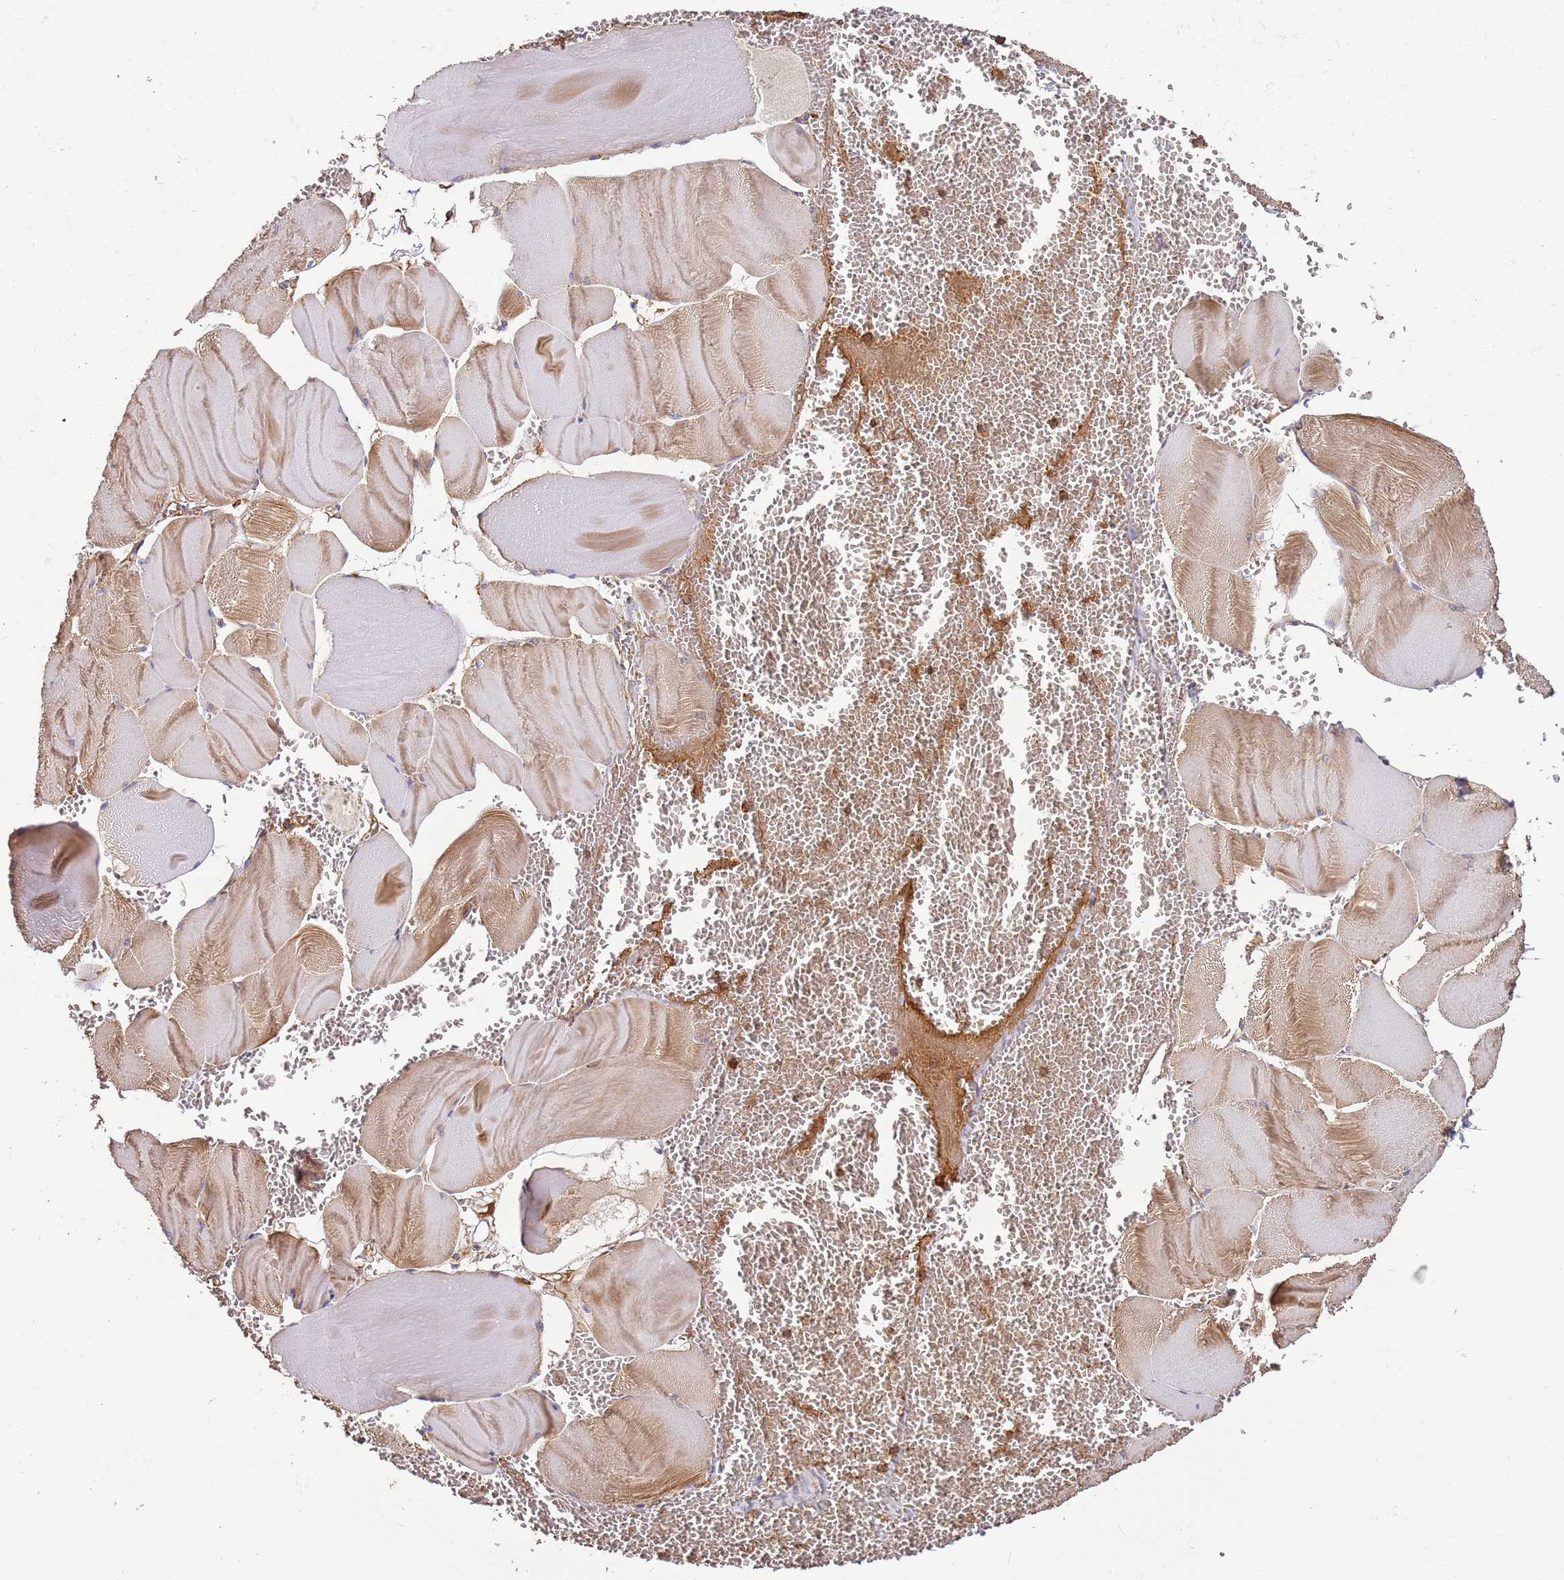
{"staining": {"intensity": "moderate", "quantity": "25%-75%", "location": "cytoplasmic/membranous"}, "tissue": "skeletal muscle", "cell_type": "Myocytes", "image_type": "normal", "snomed": [{"axis": "morphology", "description": "Normal tissue, NOS"}, {"axis": "morphology", "description": "Basal cell carcinoma"}, {"axis": "topography", "description": "Skeletal muscle"}], "caption": "DAB immunohistochemical staining of normal human skeletal muscle shows moderate cytoplasmic/membranous protein positivity in about 25%-75% of myocytes.", "gene": "ACVR2A", "patient": {"sex": "female", "age": 64}}